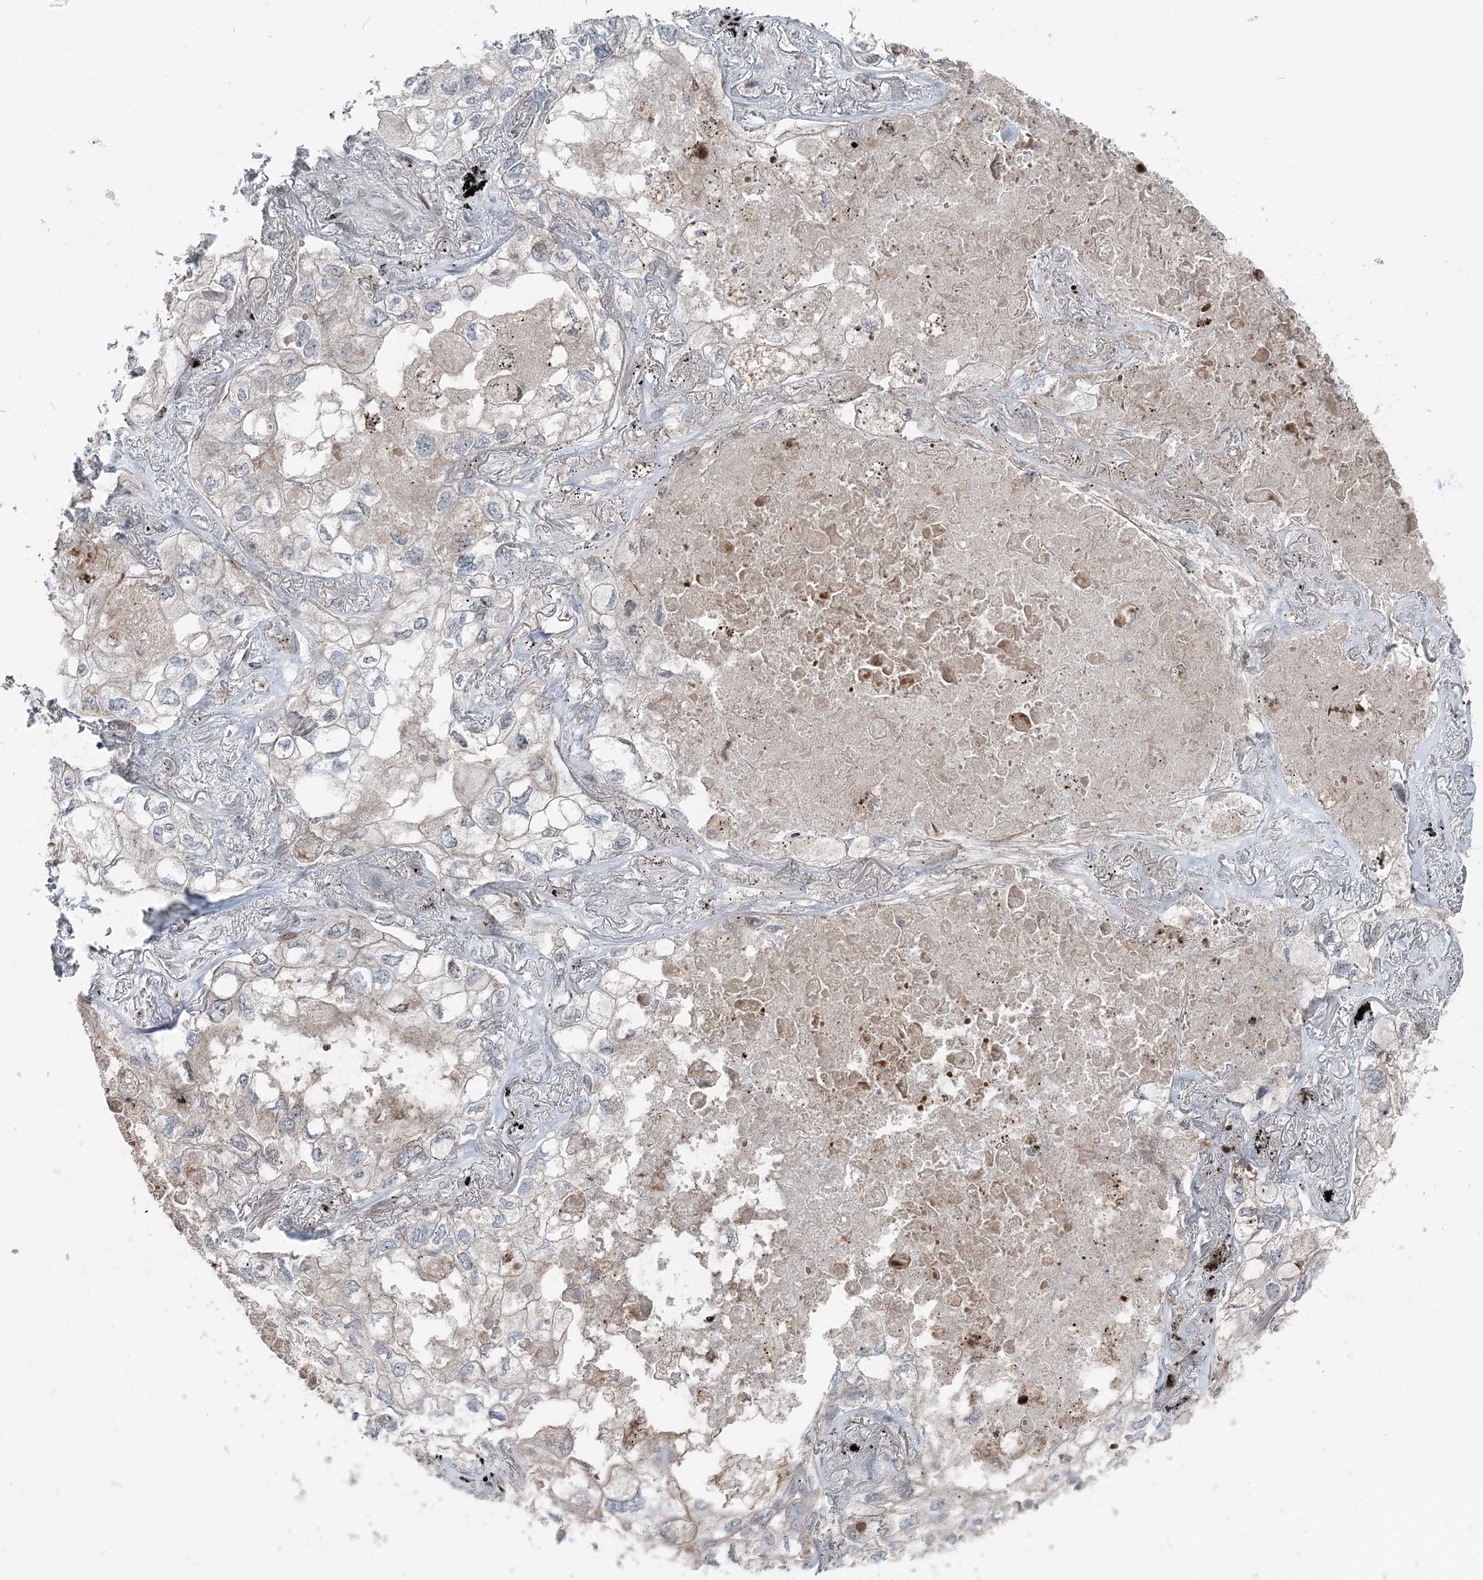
{"staining": {"intensity": "negative", "quantity": "none", "location": "none"}, "tissue": "lung cancer", "cell_type": "Tumor cells", "image_type": "cancer", "snomed": [{"axis": "morphology", "description": "Adenocarcinoma, NOS"}, {"axis": "topography", "description": "Lung"}], "caption": "Immunohistochemistry (IHC) of human lung cancer displays no staining in tumor cells.", "gene": "FBXL17", "patient": {"sex": "male", "age": 65}}